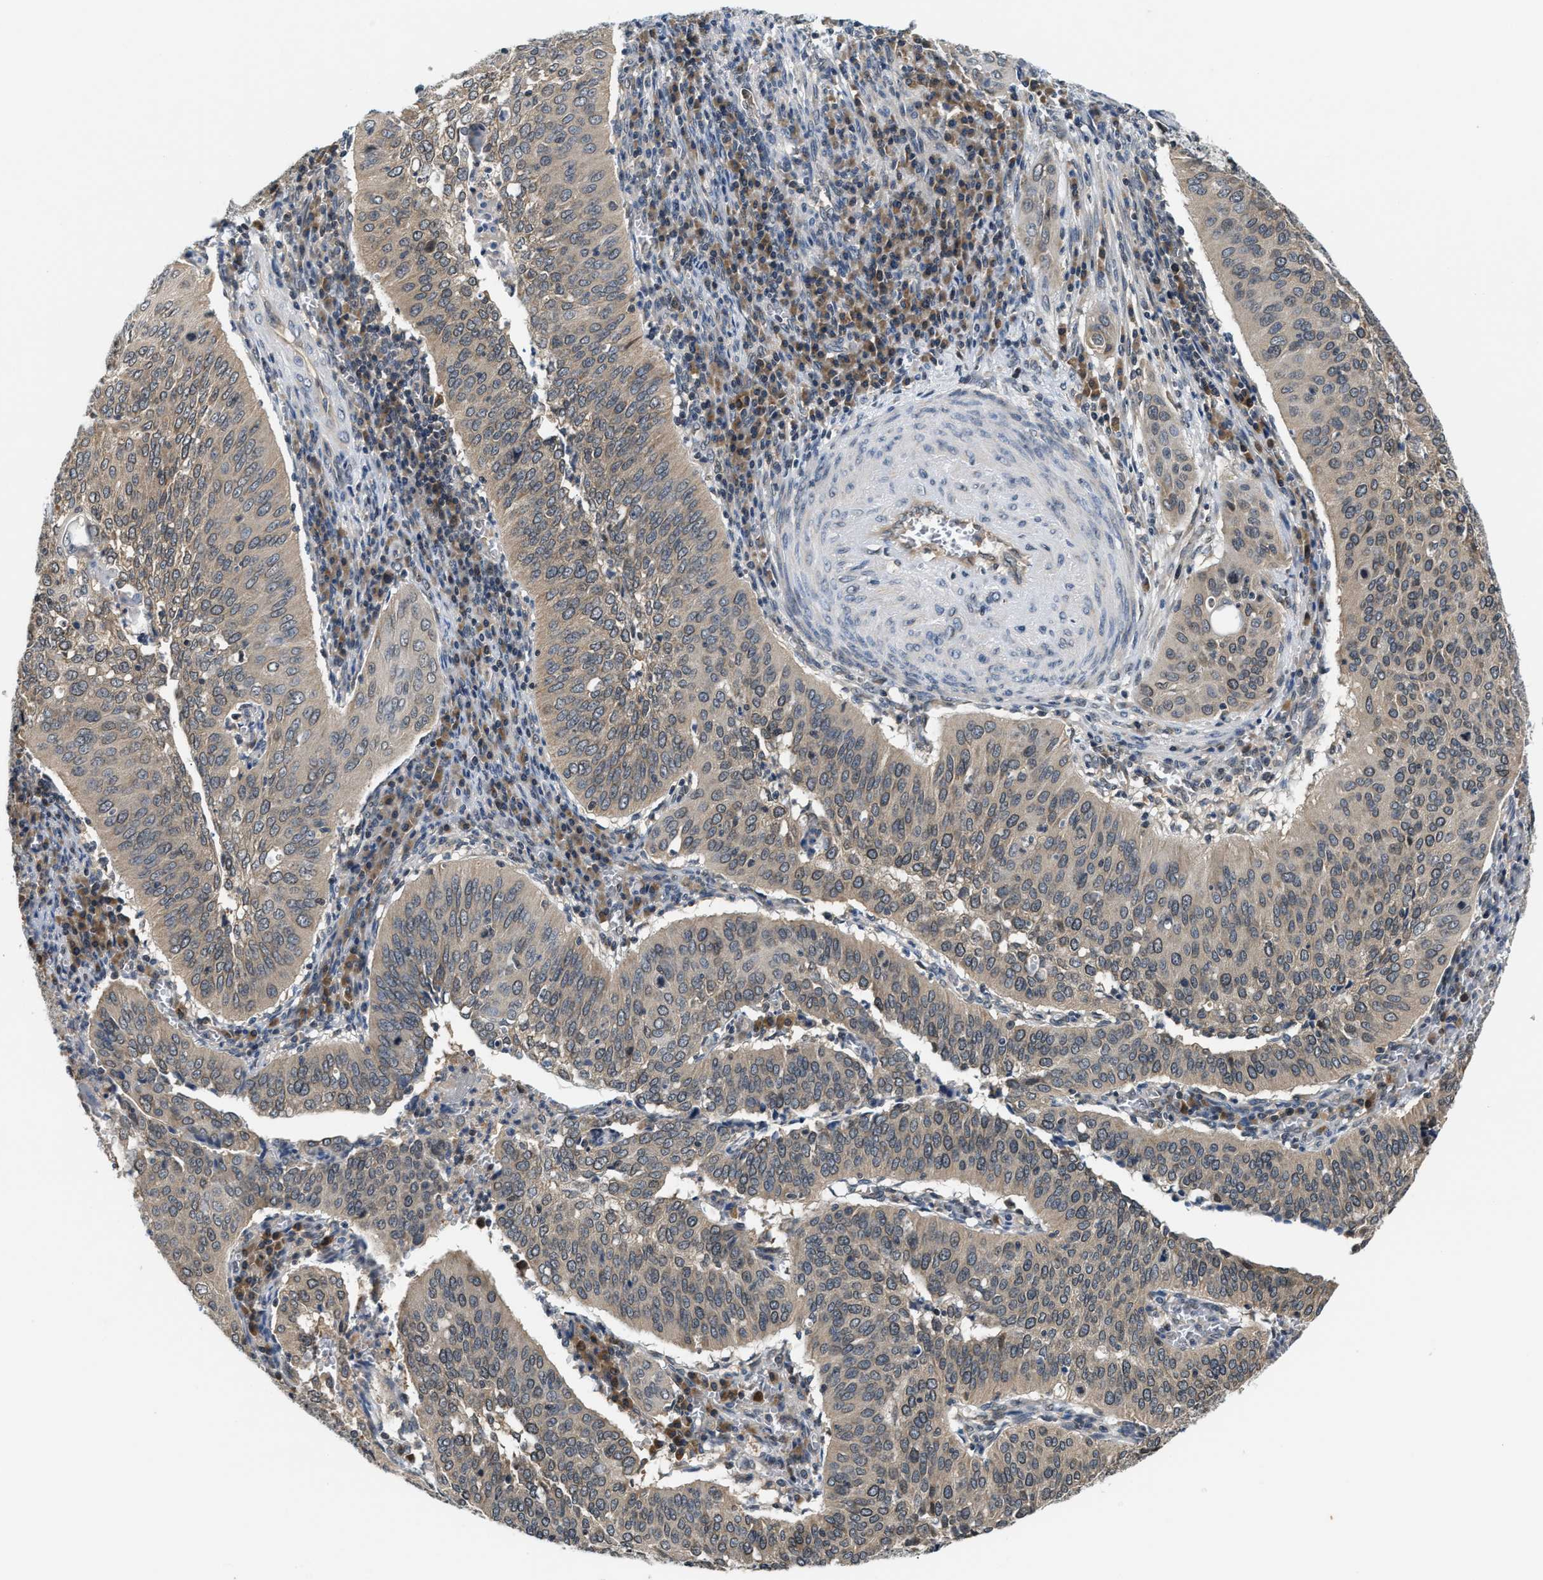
{"staining": {"intensity": "weak", "quantity": ">75%", "location": "cytoplasmic/membranous"}, "tissue": "cervical cancer", "cell_type": "Tumor cells", "image_type": "cancer", "snomed": [{"axis": "morphology", "description": "Squamous cell carcinoma, NOS"}, {"axis": "topography", "description": "Cervix"}], "caption": "Squamous cell carcinoma (cervical) stained with DAB immunohistochemistry (IHC) shows low levels of weak cytoplasmic/membranous expression in about >75% of tumor cells. Using DAB (brown) and hematoxylin (blue) stains, captured at high magnification using brightfield microscopy.", "gene": "RAB29", "patient": {"sex": "female", "age": 39}}